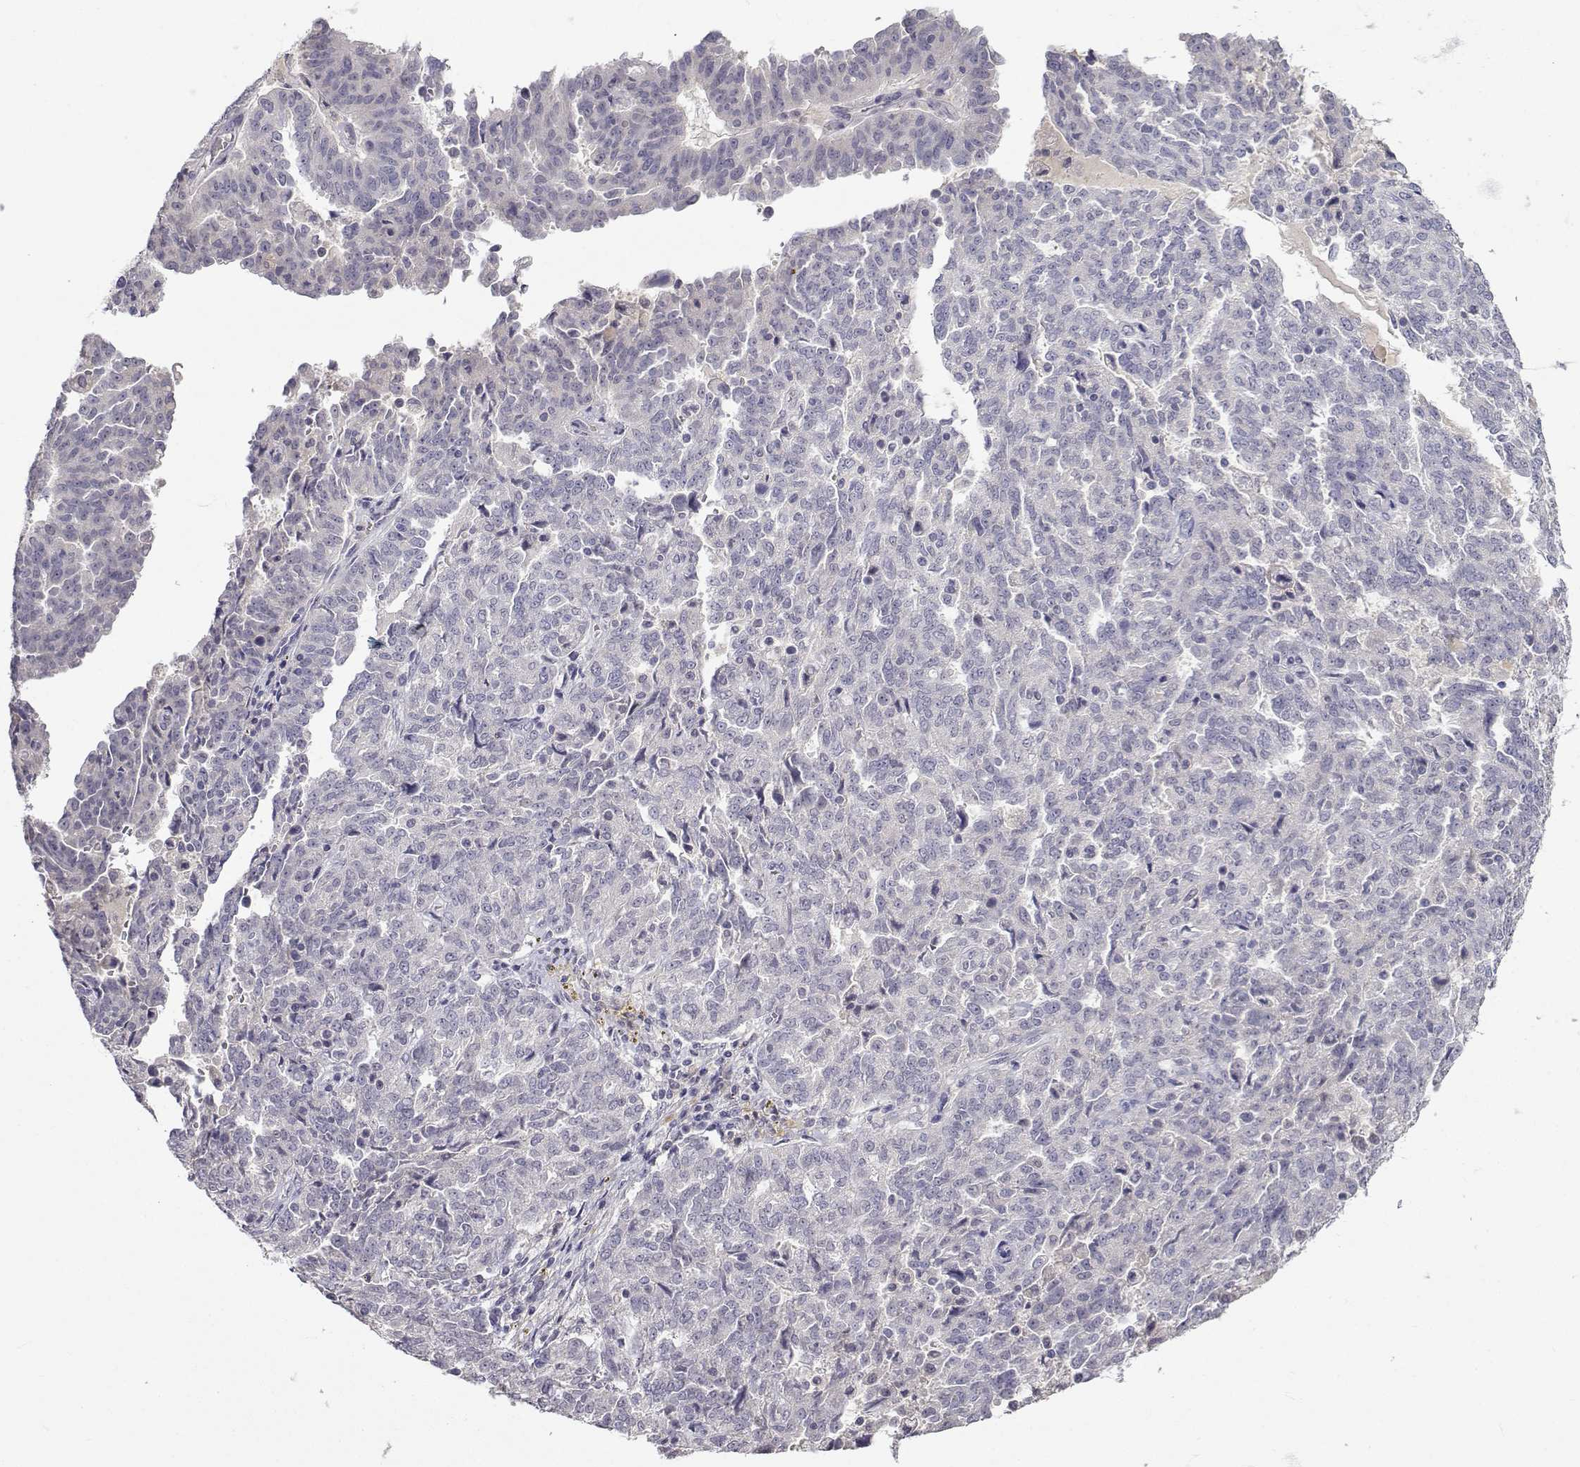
{"staining": {"intensity": "negative", "quantity": "none", "location": "none"}, "tissue": "ovarian cancer", "cell_type": "Tumor cells", "image_type": "cancer", "snomed": [{"axis": "morphology", "description": "Cystadenocarcinoma, serous, NOS"}, {"axis": "topography", "description": "Ovary"}], "caption": "Immunohistochemistry (IHC) image of ovarian cancer stained for a protein (brown), which exhibits no staining in tumor cells.", "gene": "SLC6A3", "patient": {"sex": "female", "age": 67}}